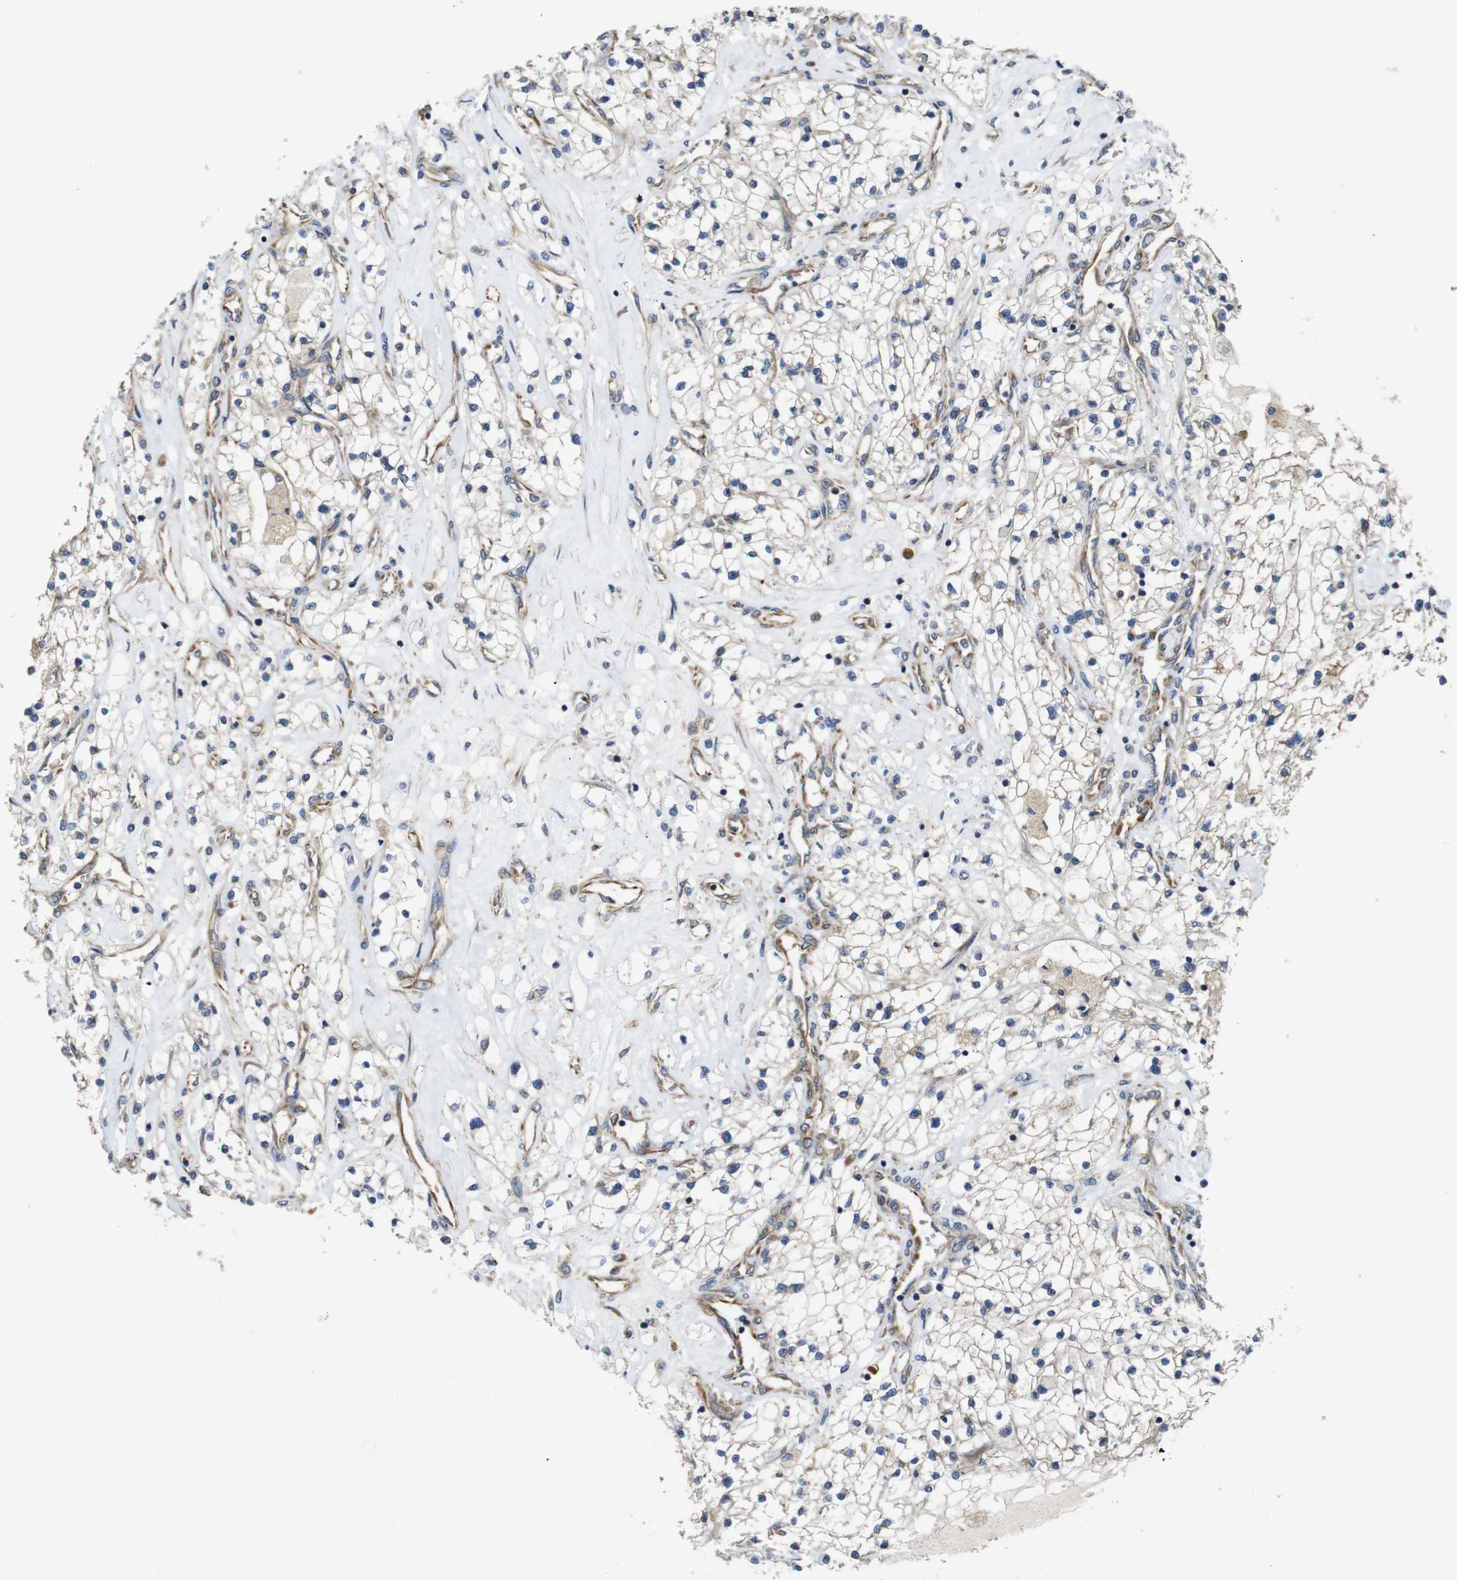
{"staining": {"intensity": "weak", "quantity": ">75%", "location": "cytoplasmic/membranous"}, "tissue": "renal cancer", "cell_type": "Tumor cells", "image_type": "cancer", "snomed": [{"axis": "morphology", "description": "Adenocarcinoma, NOS"}, {"axis": "topography", "description": "Kidney"}], "caption": "There is low levels of weak cytoplasmic/membranous expression in tumor cells of adenocarcinoma (renal), as demonstrated by immunohistochemical staining (brown color).", "gene": "POMK", "patient": {"sex": "male", "age": 68}}